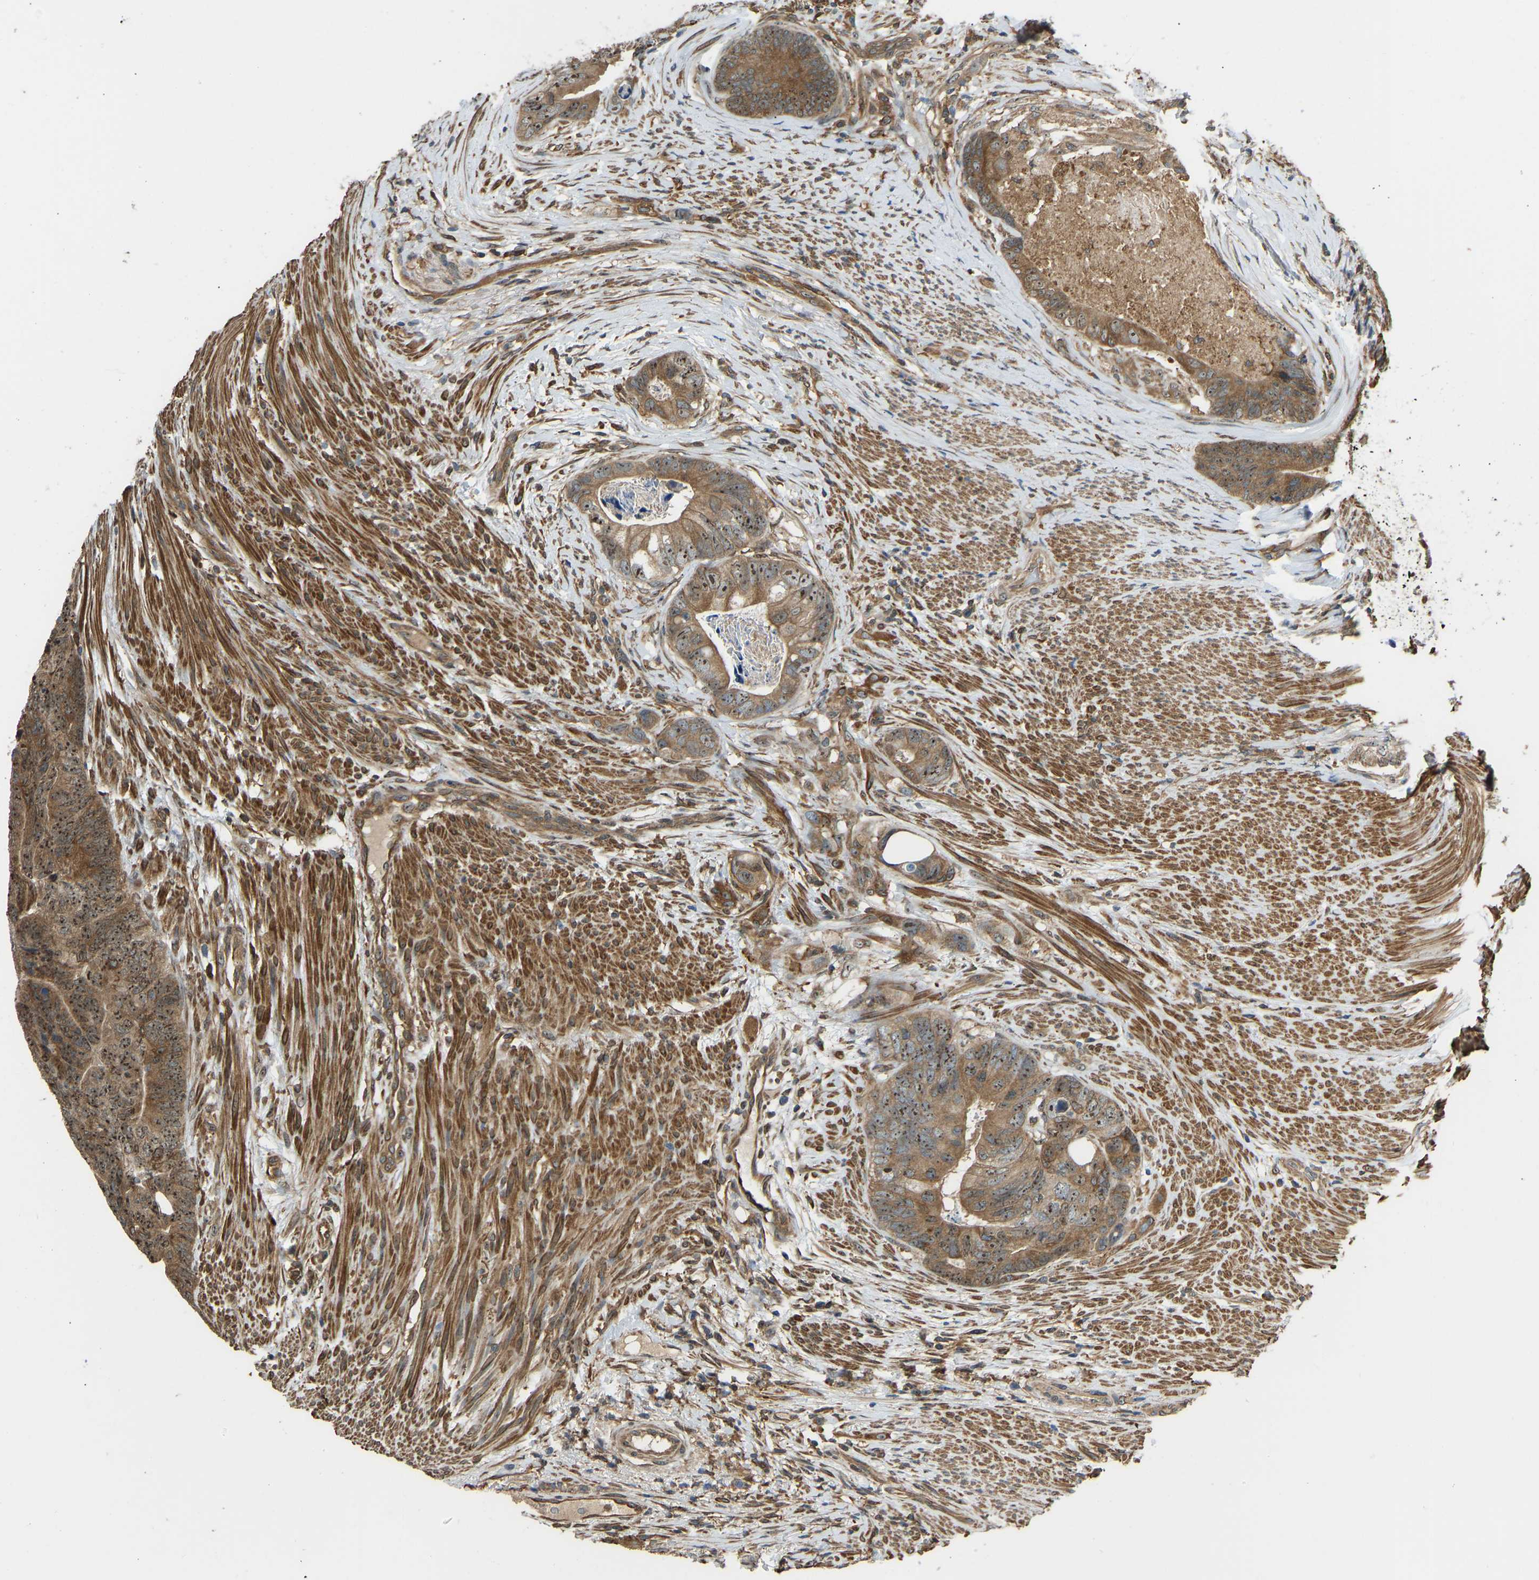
{"staining": {"intensity": "moderate", "quantity": ">75%", "location": "cytoplasmic/membranous,nuclear"}, "tissue": "colorectal cancer", "cell_type": "Tumor cells", "image_type": "cancer", "snomed": [{"axis": "morphology", "description": "Adenocarcinoma, NOS"}, {"axis": "topography", "description": "Colon"}], "caption": "This is an image of immunohistochemistry (IHC) staining of colorectal cancer (adenocarcinoma), which shows moderate positivity in the cytoplasmic/membranous and nuclear of tumor cells.", "gene": "OS9", "patient": {"sex": "female", "age": 67}}